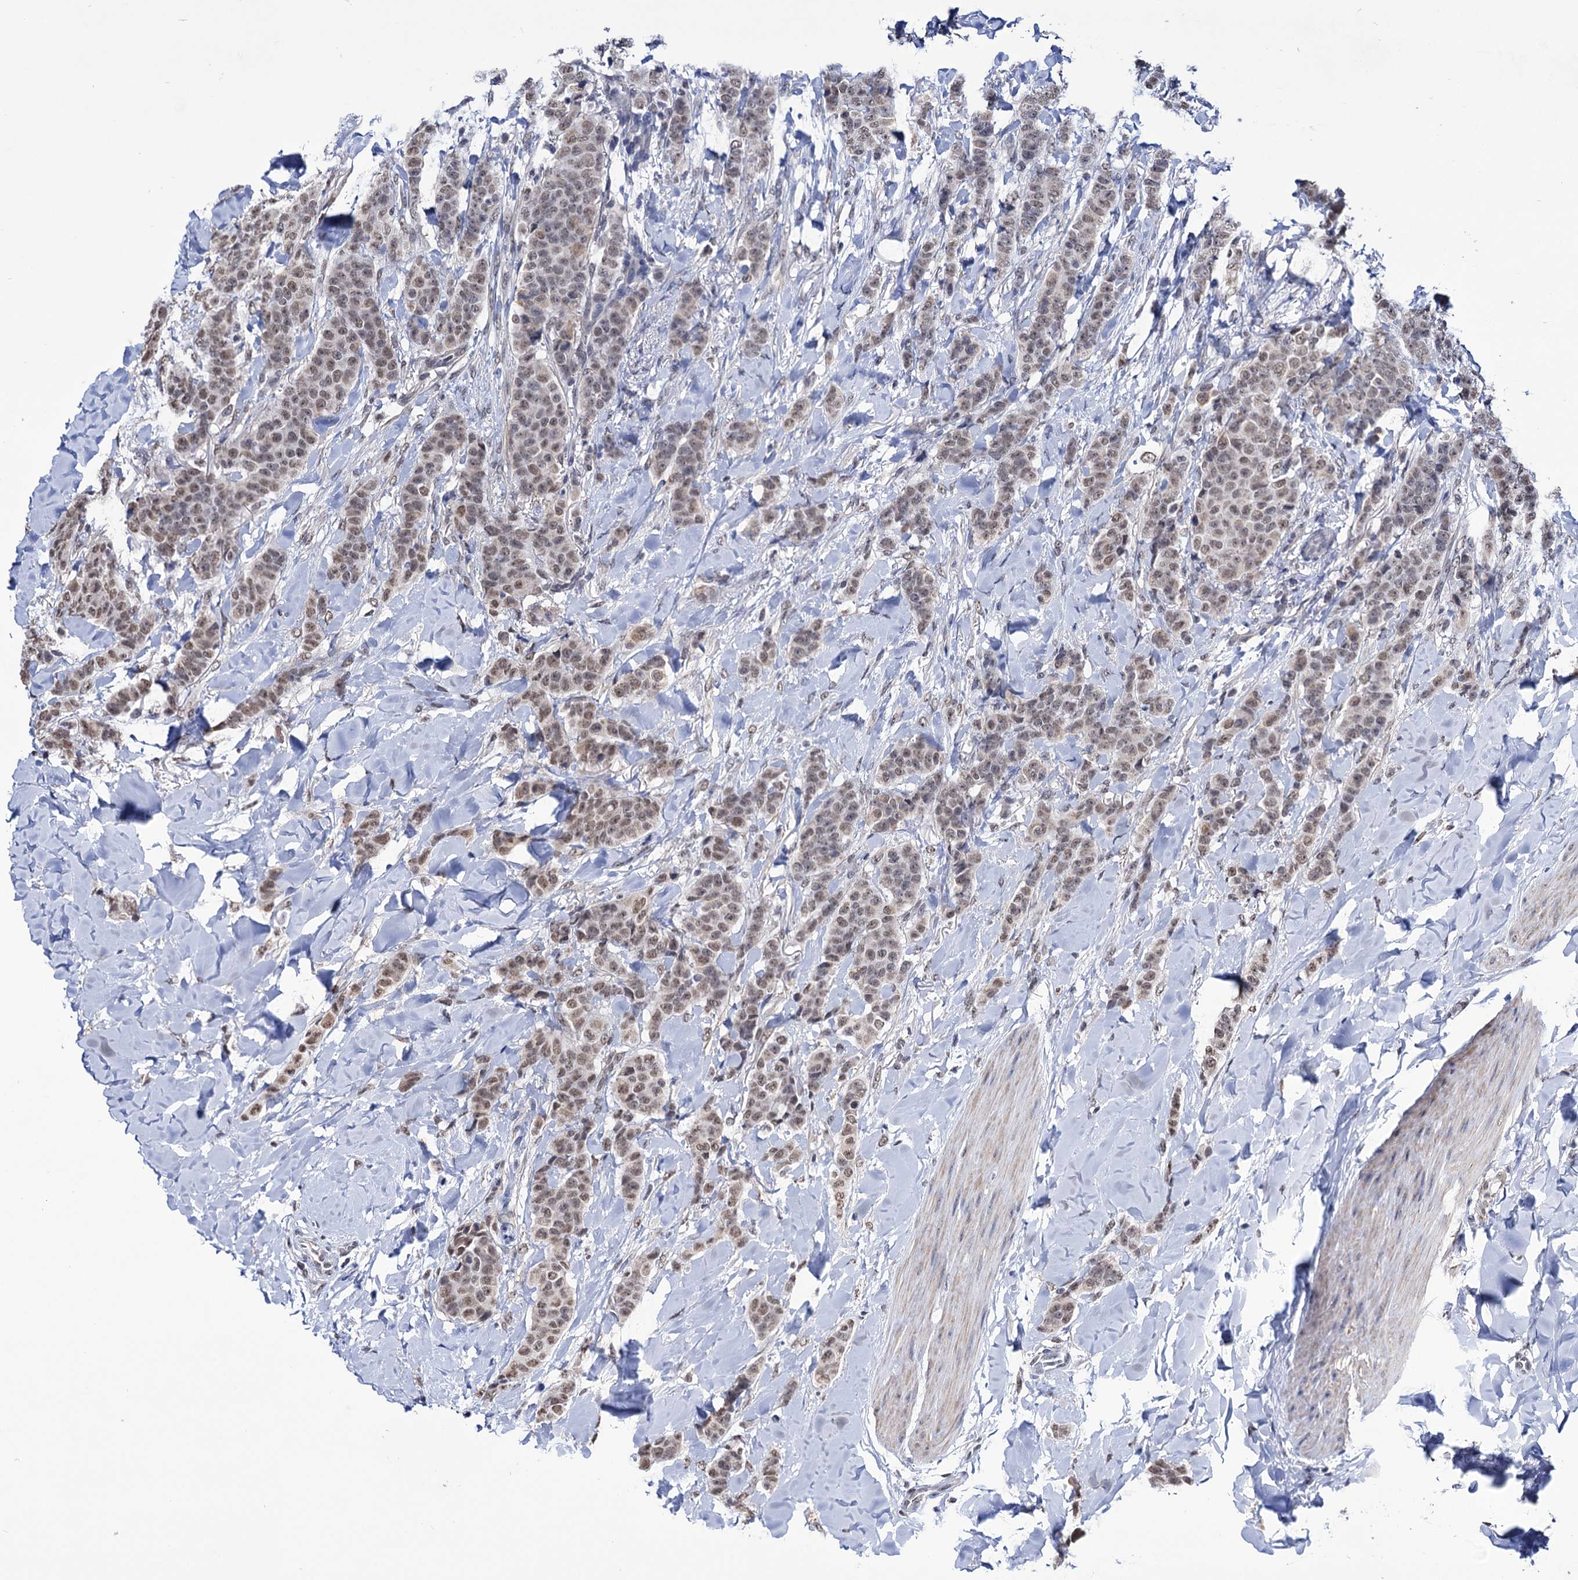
{"staining": {"intensity": "moderate", "quantity": "25%-75%", "location": "nuclear"}, "tissue": "breast cancer", "cell_type": "Tumor cells", "image_type": "cancer", "snomed": [{"axis": "morphology", "description": "Duct carcinoma"}, {"axis": "topography", "description": "Breast"}], "caption": "This micrograph demonstrates breast invasive ductal carcinoma stained with immunohistochemistry (IHC) to label a protein in brown. The nuclear of tumor cells show moderate positivity for the protein. Nuclei are counter-stained blue.", "gene": "ABHD10", "patient": {"sex": "female", "age": 40}}